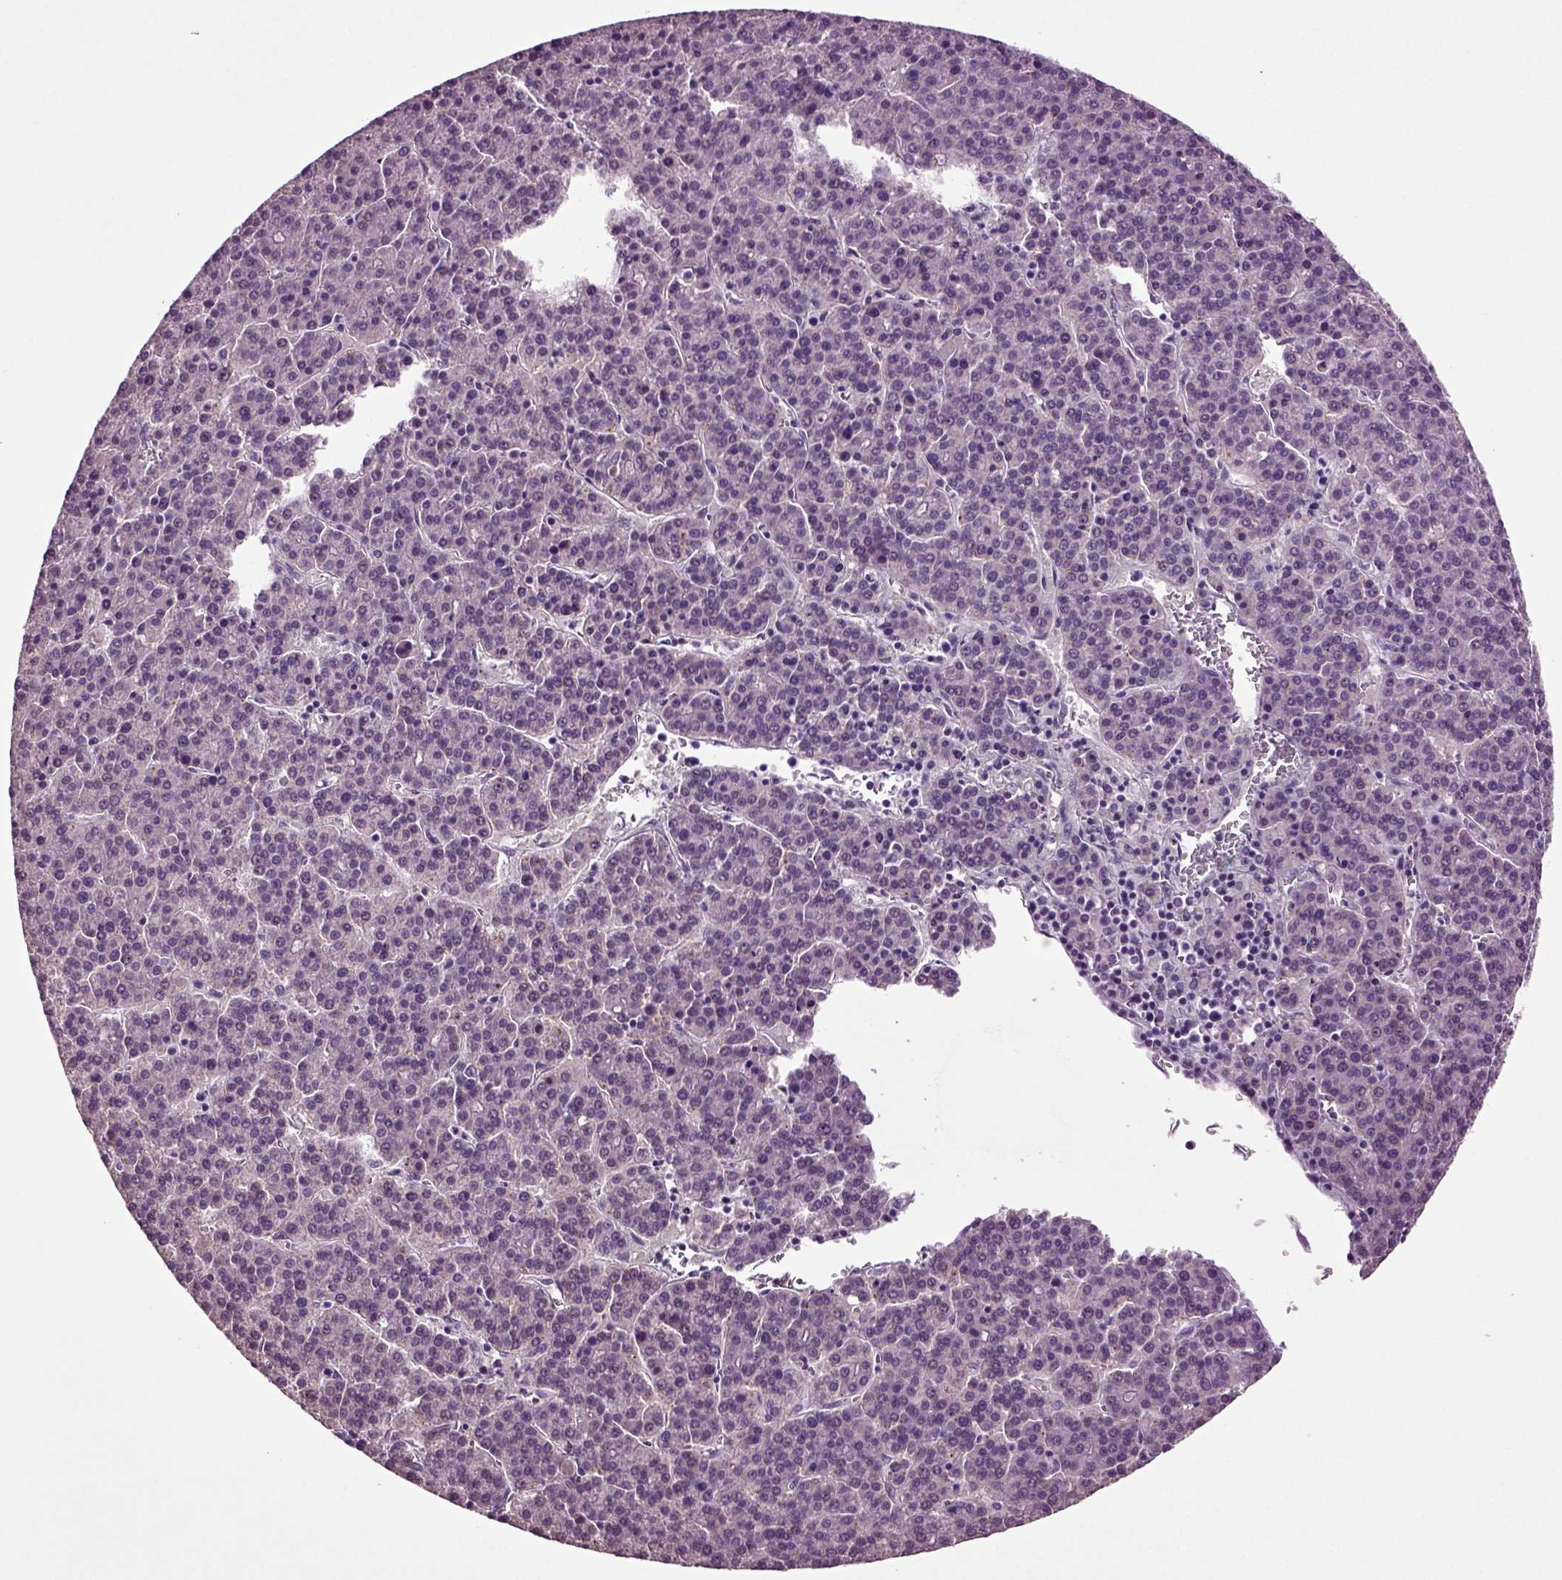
{"staining": {"intensity": "negative", "quantity": "none", "location": "none"}, "tissue": "liver cancer", "cell_type": "Tumor cells", "image_type": "cancer", "snomed": [{"axis": "morphology", "description": "Carcinoma, Hepatocellular, NOS"}, {"axis": "topography", "description": "Liver"}], "caption": "DAB (3,3'-diaminobenzidine) immunohistochemical staining of human liver hepatocellular carcinoma reveals no significant positivity in tumor cells.", "gene": "FGF11", "patient": {"sex": "female", "age": 58}}